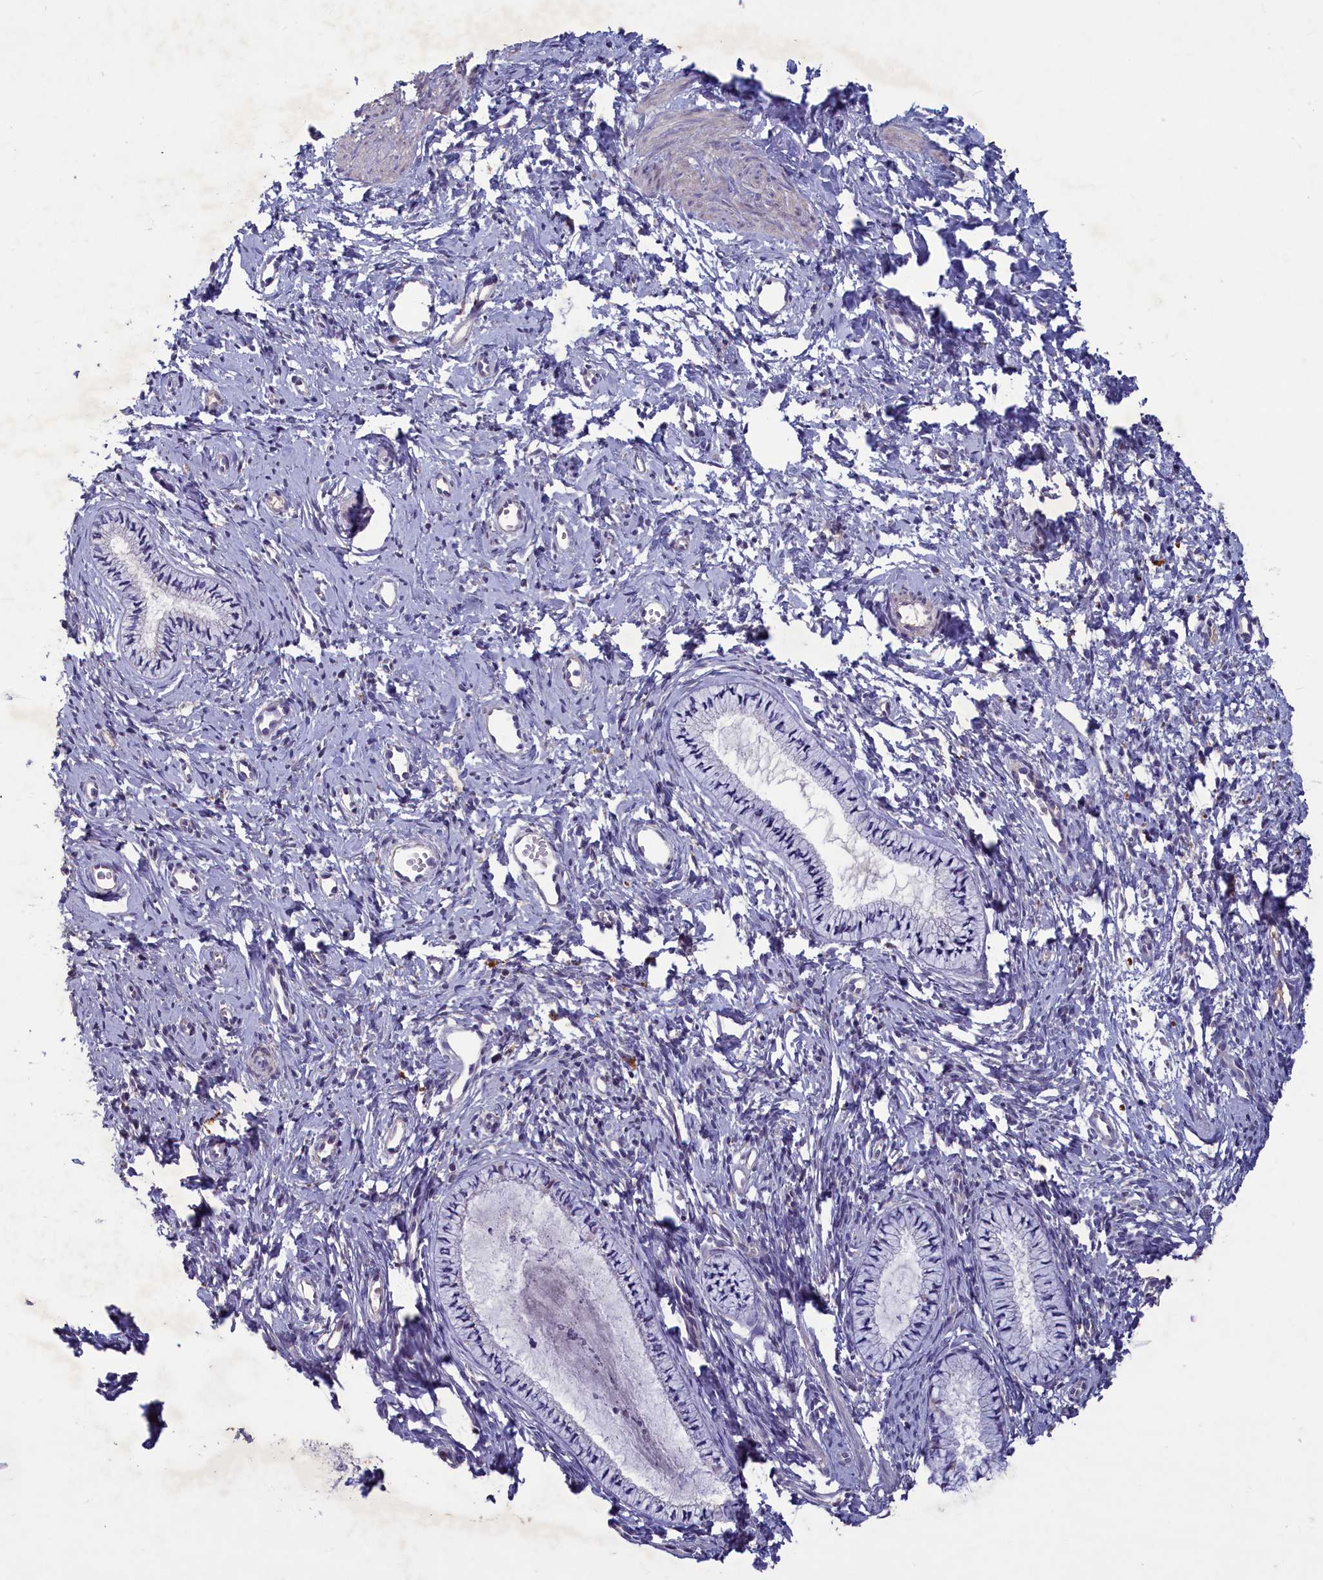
{"staining": {"intensity": "negative", "quantity": "none", "location": "none"}, "tissue": "cervix", "cell_type": "Glandular cells", "image_type": "normal", "snomed": [{"axis": "morphology", "description": "Normal tissue, NOS"}, {"axis": "topography", "description": "Cervix"}], "caption": "Protein analysis of unremarkable cervix demonstrates no significant expression in glandular cells.", "gene": "ATF7IP2", "patient": {"sex": "female", "age": 57}}